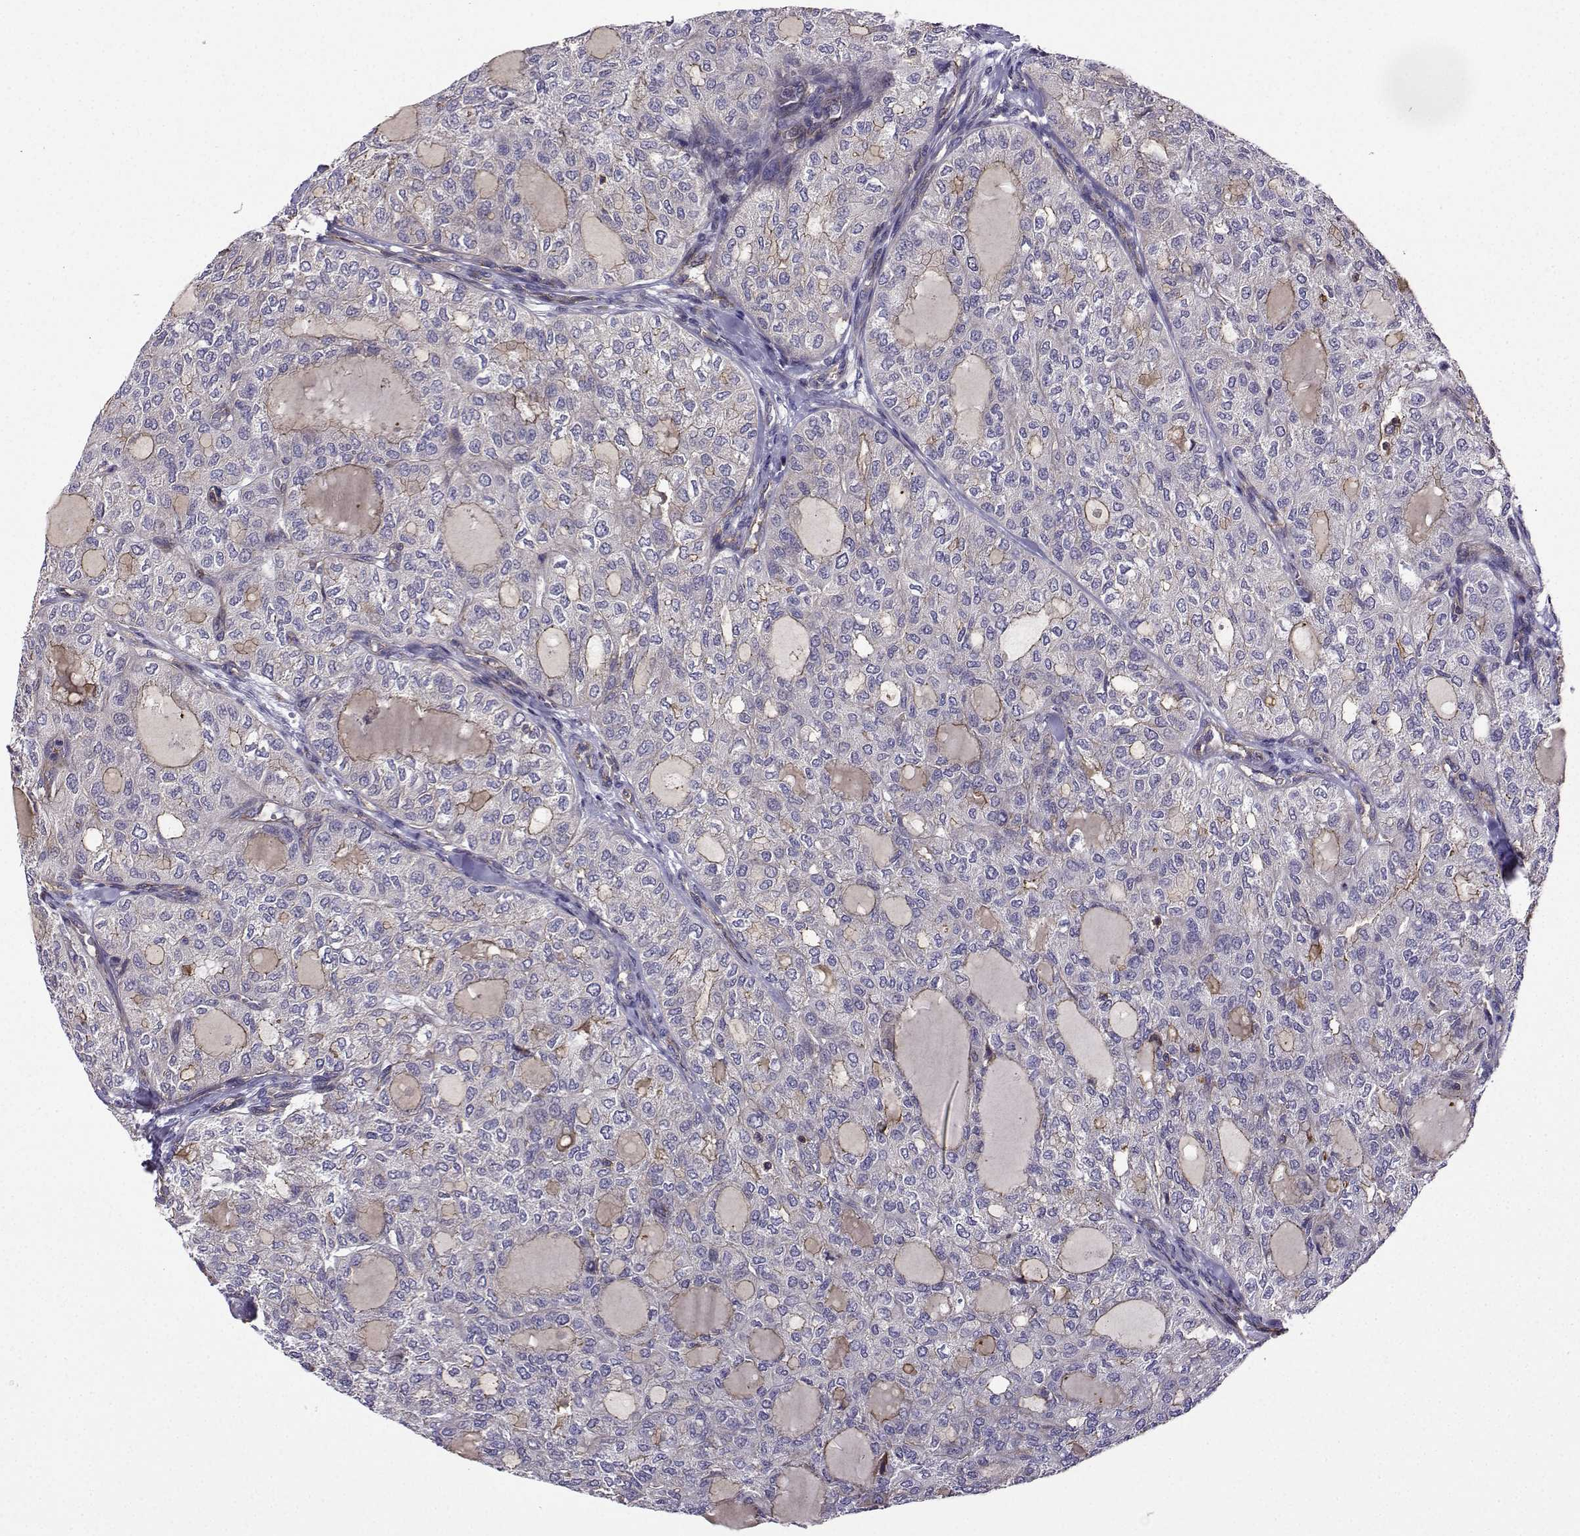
{"staining": {"intensity": "moderate", "quantity": "<25%", "location": "cytoplasmic/membranous"}, "tissue": "thyroid cancer", "cell_type": "Tumor cells", "image_type": "cancer", "snomed": [{"axis": "morphology", "description": "Follicular adenoma carcinoma, NOS"}, {"axis": "topography", "description": "Thyroid gland"}], "caption": "Moderate cytoplasmic/membranous expression is identified in approximately <25% of tumor cells in thyroid cancer (follicular adenoma carcinoma).", "gene": "ITGB8", "patient": {"sex": "male", "age": 75}}